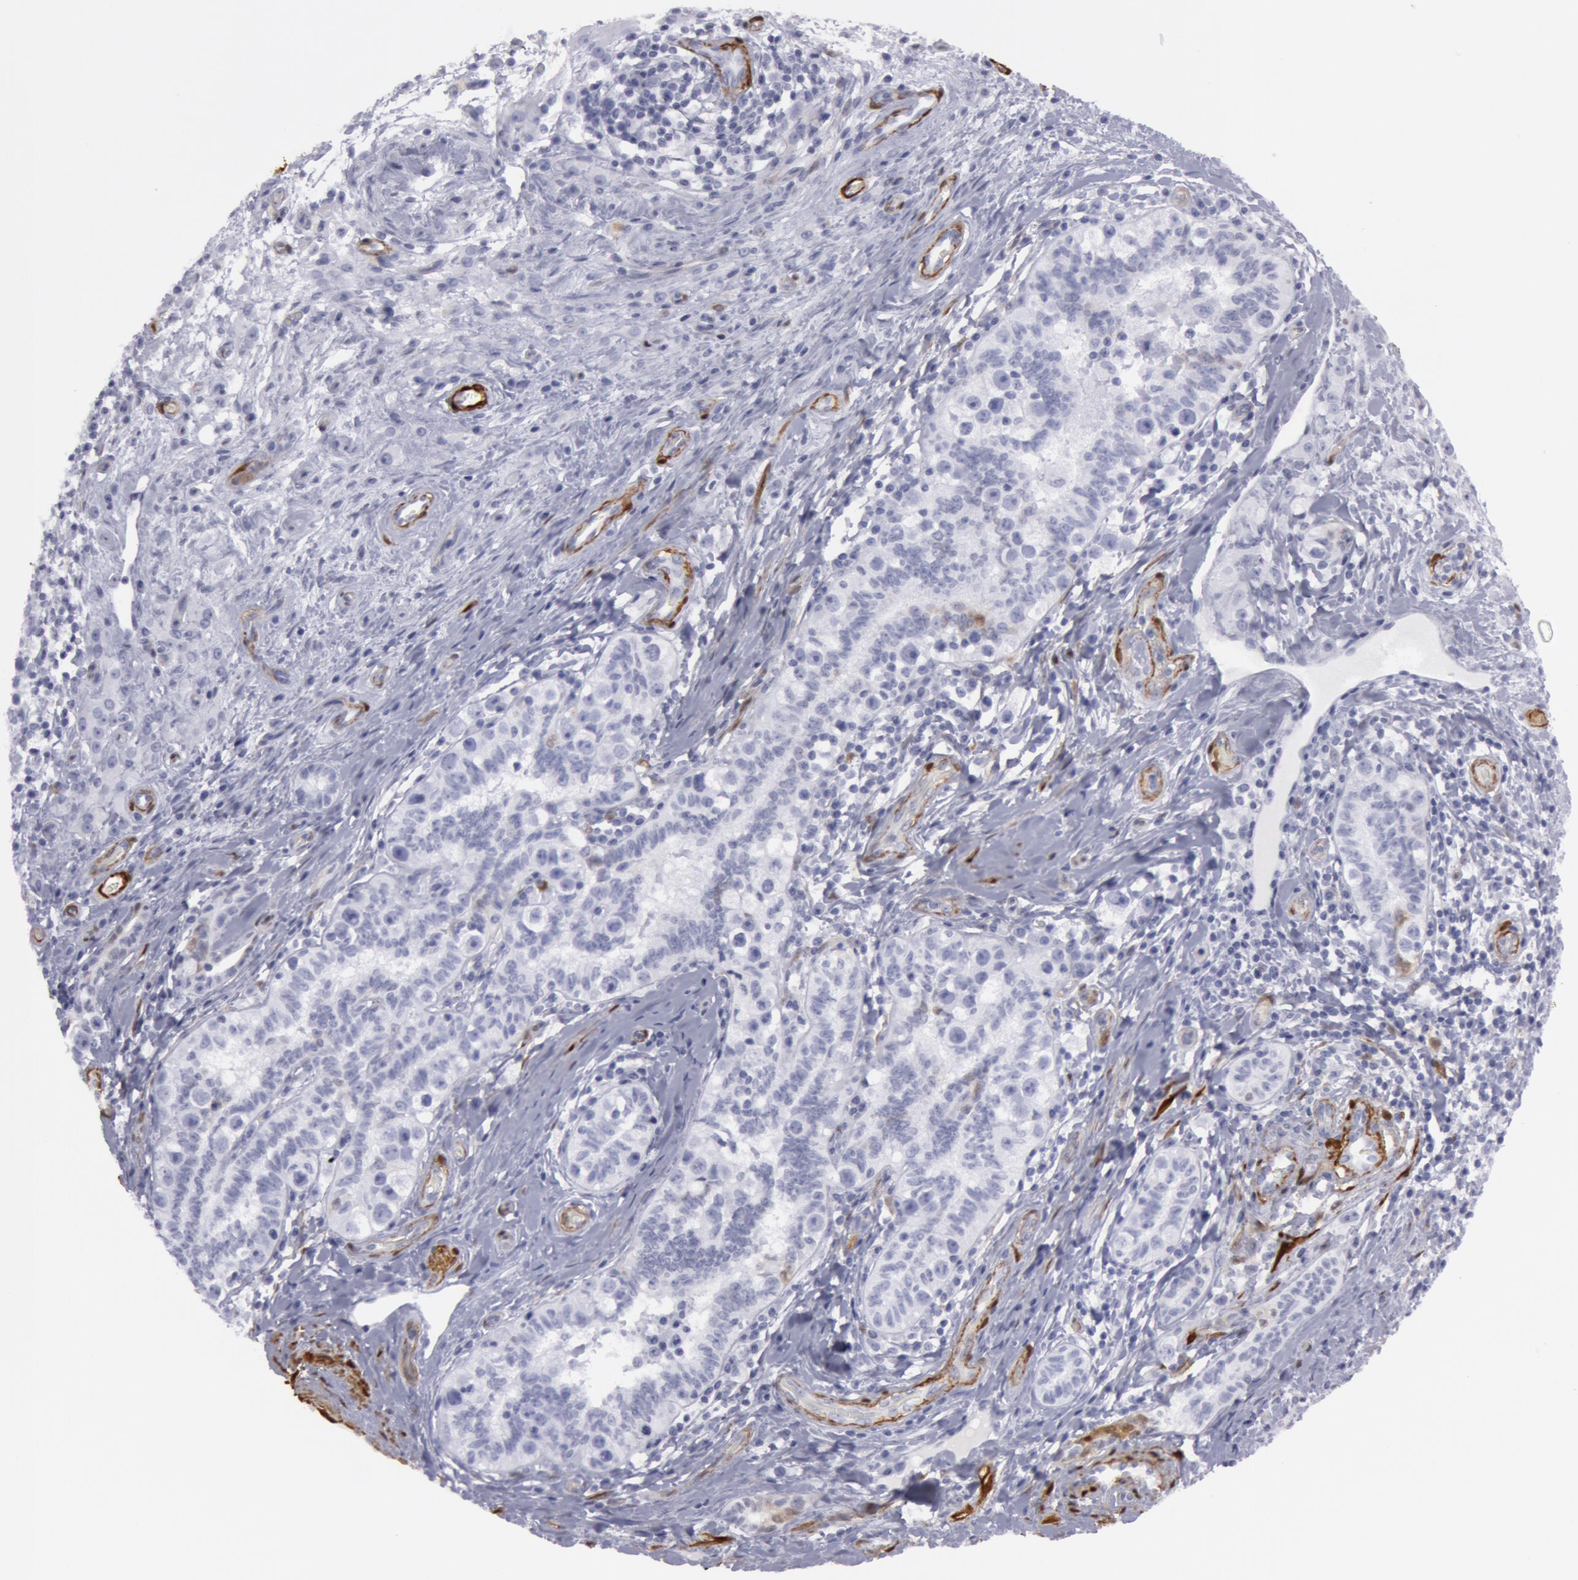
{"staining": {"intensity": "negative", "quantity": "none", "location": "none"}, "tissue": "testis cancer", "cell_type": "Tumor cells", "image_type": "cancer", "snomed": [{"axis": "morphology", "description": "Seminoma, NOS"}, {"axis": "topography", "description": "Testis"}], "caption": "Tumor cells show no significant expression in seminoma (testis). (Stains: DAB immunohistochemistry with hematoxylin counter stain, Microscopy: brightfield microscopy at high magnification).", "gene": "TAGLN", "patient": {"sex": "male", "age": 32}}